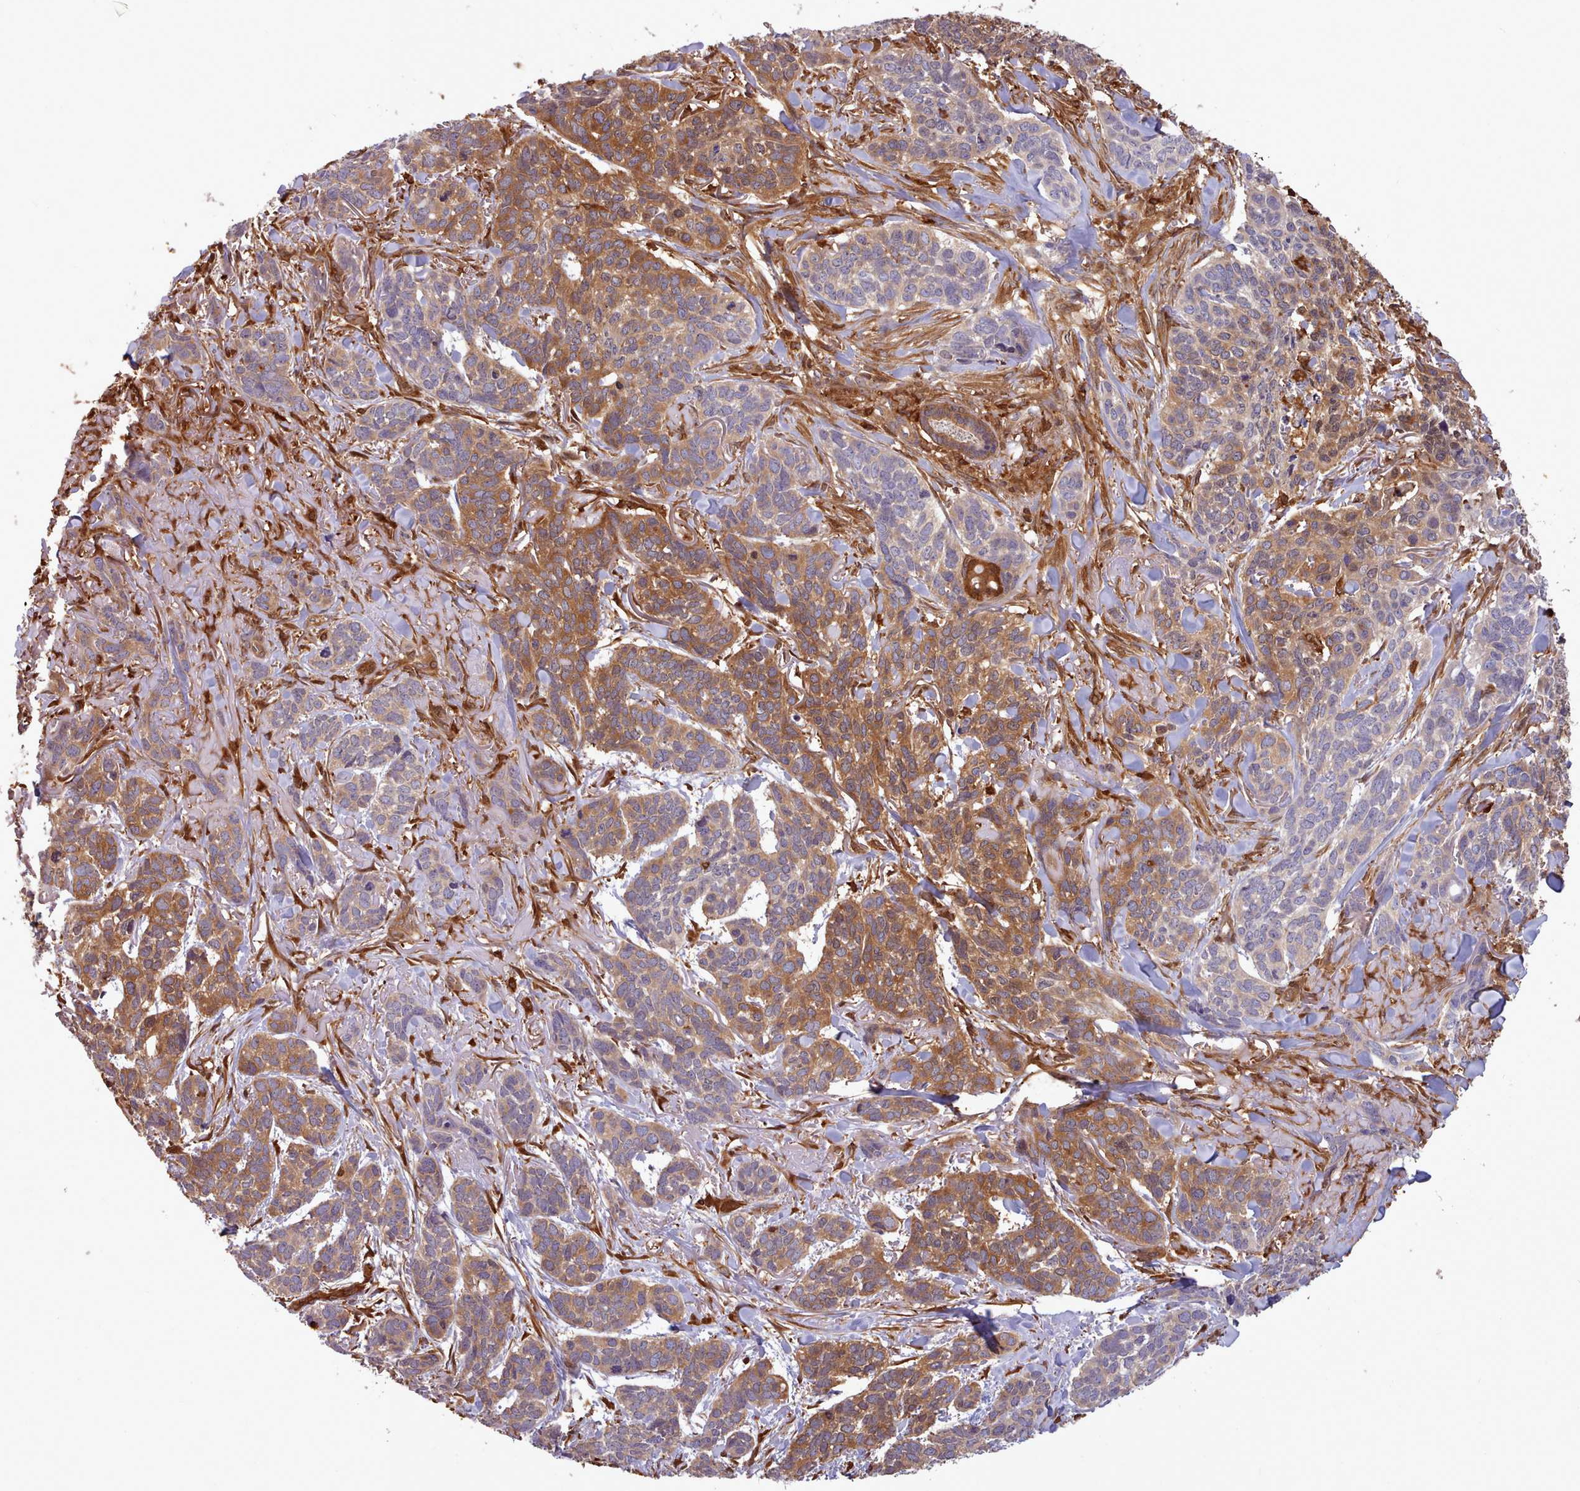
{"staining": {"intensity": "moderate", "quantity": "25%-75%", "location": "cytoplasmic/membranous"}, "tissue": "skin cancer", "cell_type": "Tumor cells", "image_type": "cancer", "snomed": [{"axis": "morphology", "description": "Basal cell carcinoma"}, {"axis": "topography", "description": "Skin"}], "caption": "Protein staining of basal cell carcinoma (skin) tissue demonstrates moderate cytoplasmic/membranous expression in about 25%-75% of tumor cells.", "gene": "SLC4A9", "patient": {"sex": "male", "age": 86}}